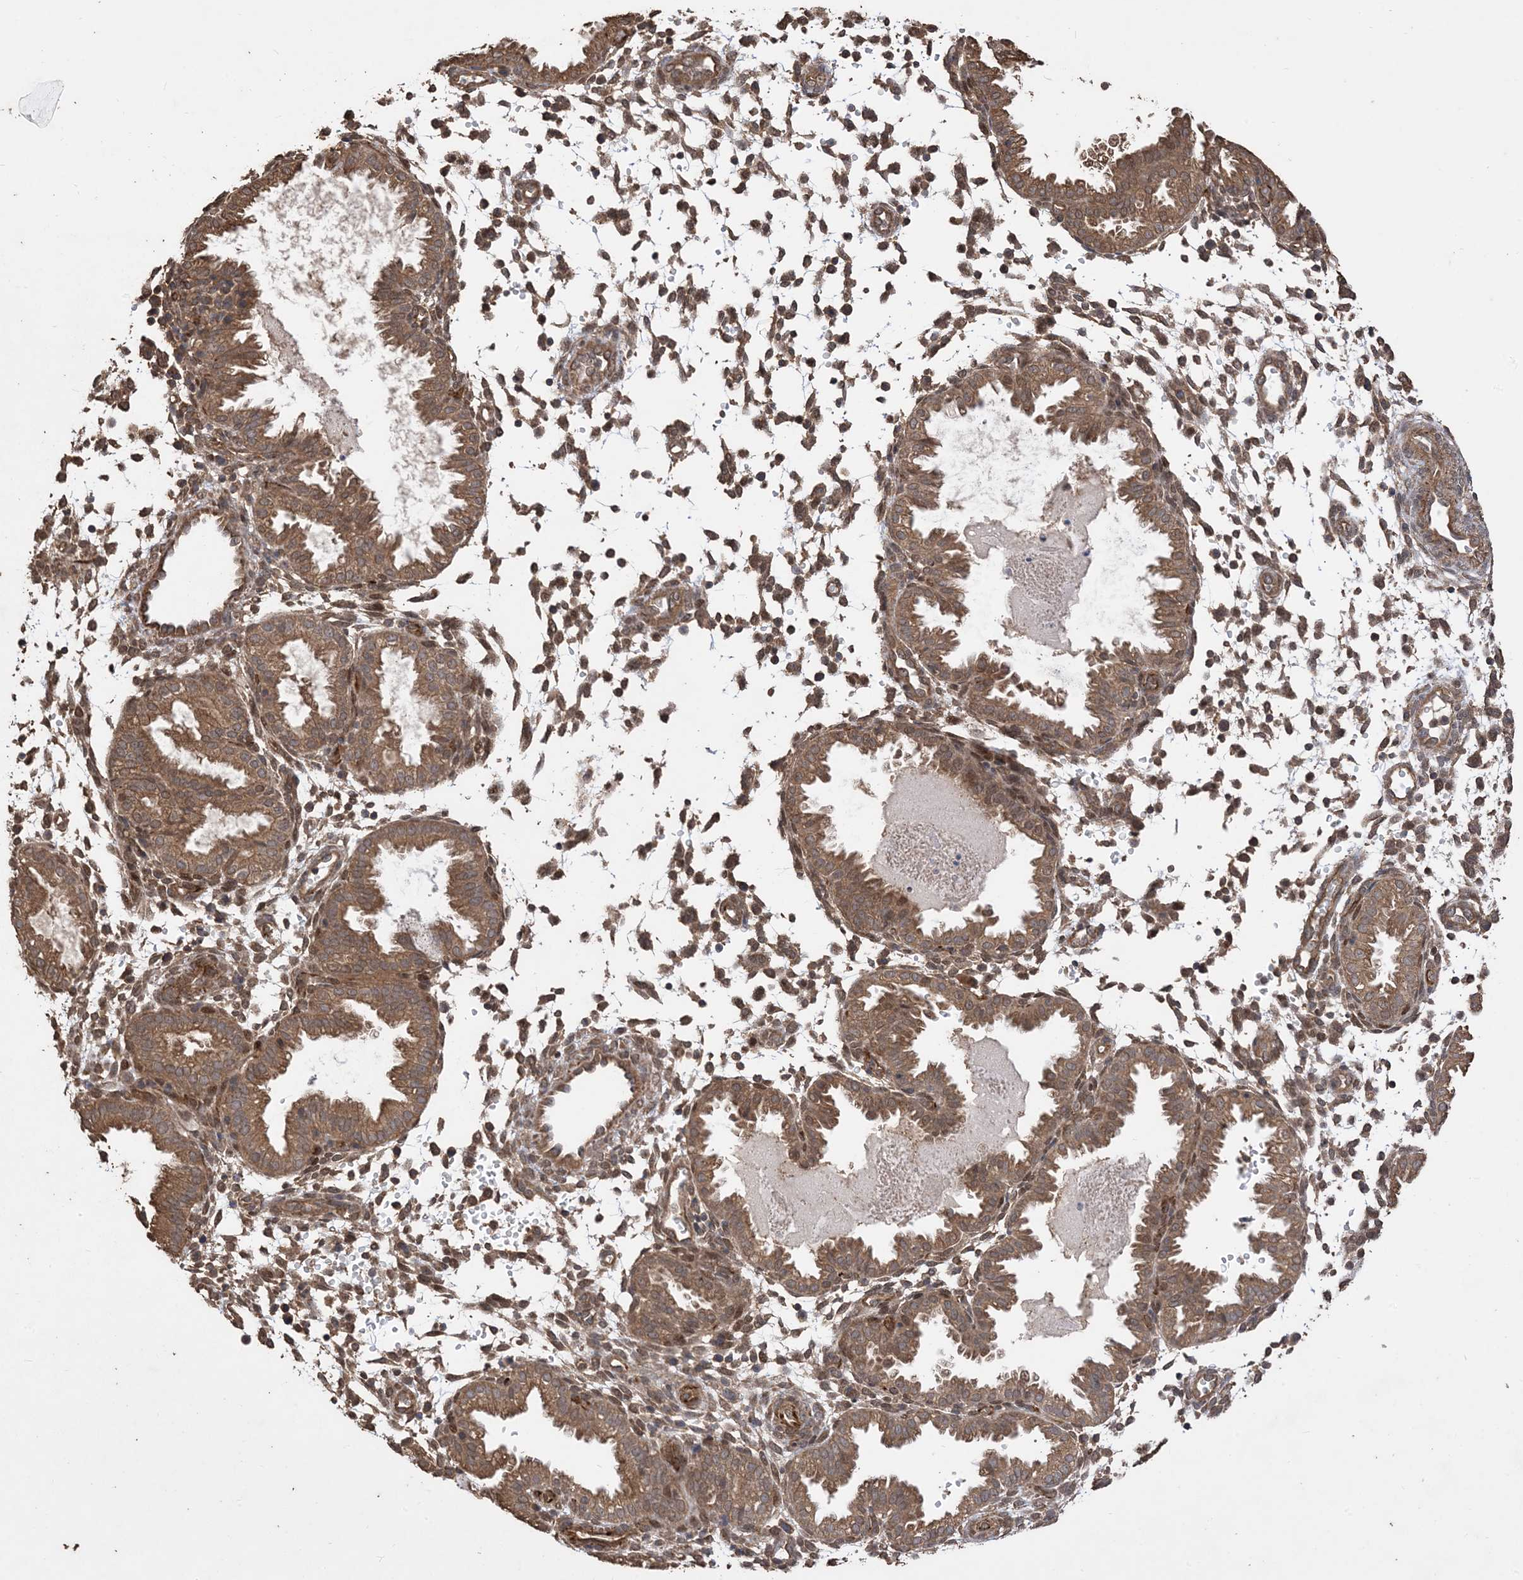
{"staining": {"intensity": "moderate", "quantity": "25%-75%", "location": "cytoplasmic/membranous"}, "tissue": "endometrium", "cell_type": "Cells in endometrial stroma", "image_type": "normal", "snomed": [{"axis": "morphology", "description": "Normal tissue, NOS"}, {"axis": "topography", "description": "Endometrium"}], "caption": "Immunohistochemical staining of benign human endometrium reveals medium levels of moderate cytoplasmic/membranous staining in about 25%-75% of cells in endometrial stroma.", "gene": "ZKSCAN5", "patient": {"sex": "female", "age": 33}}